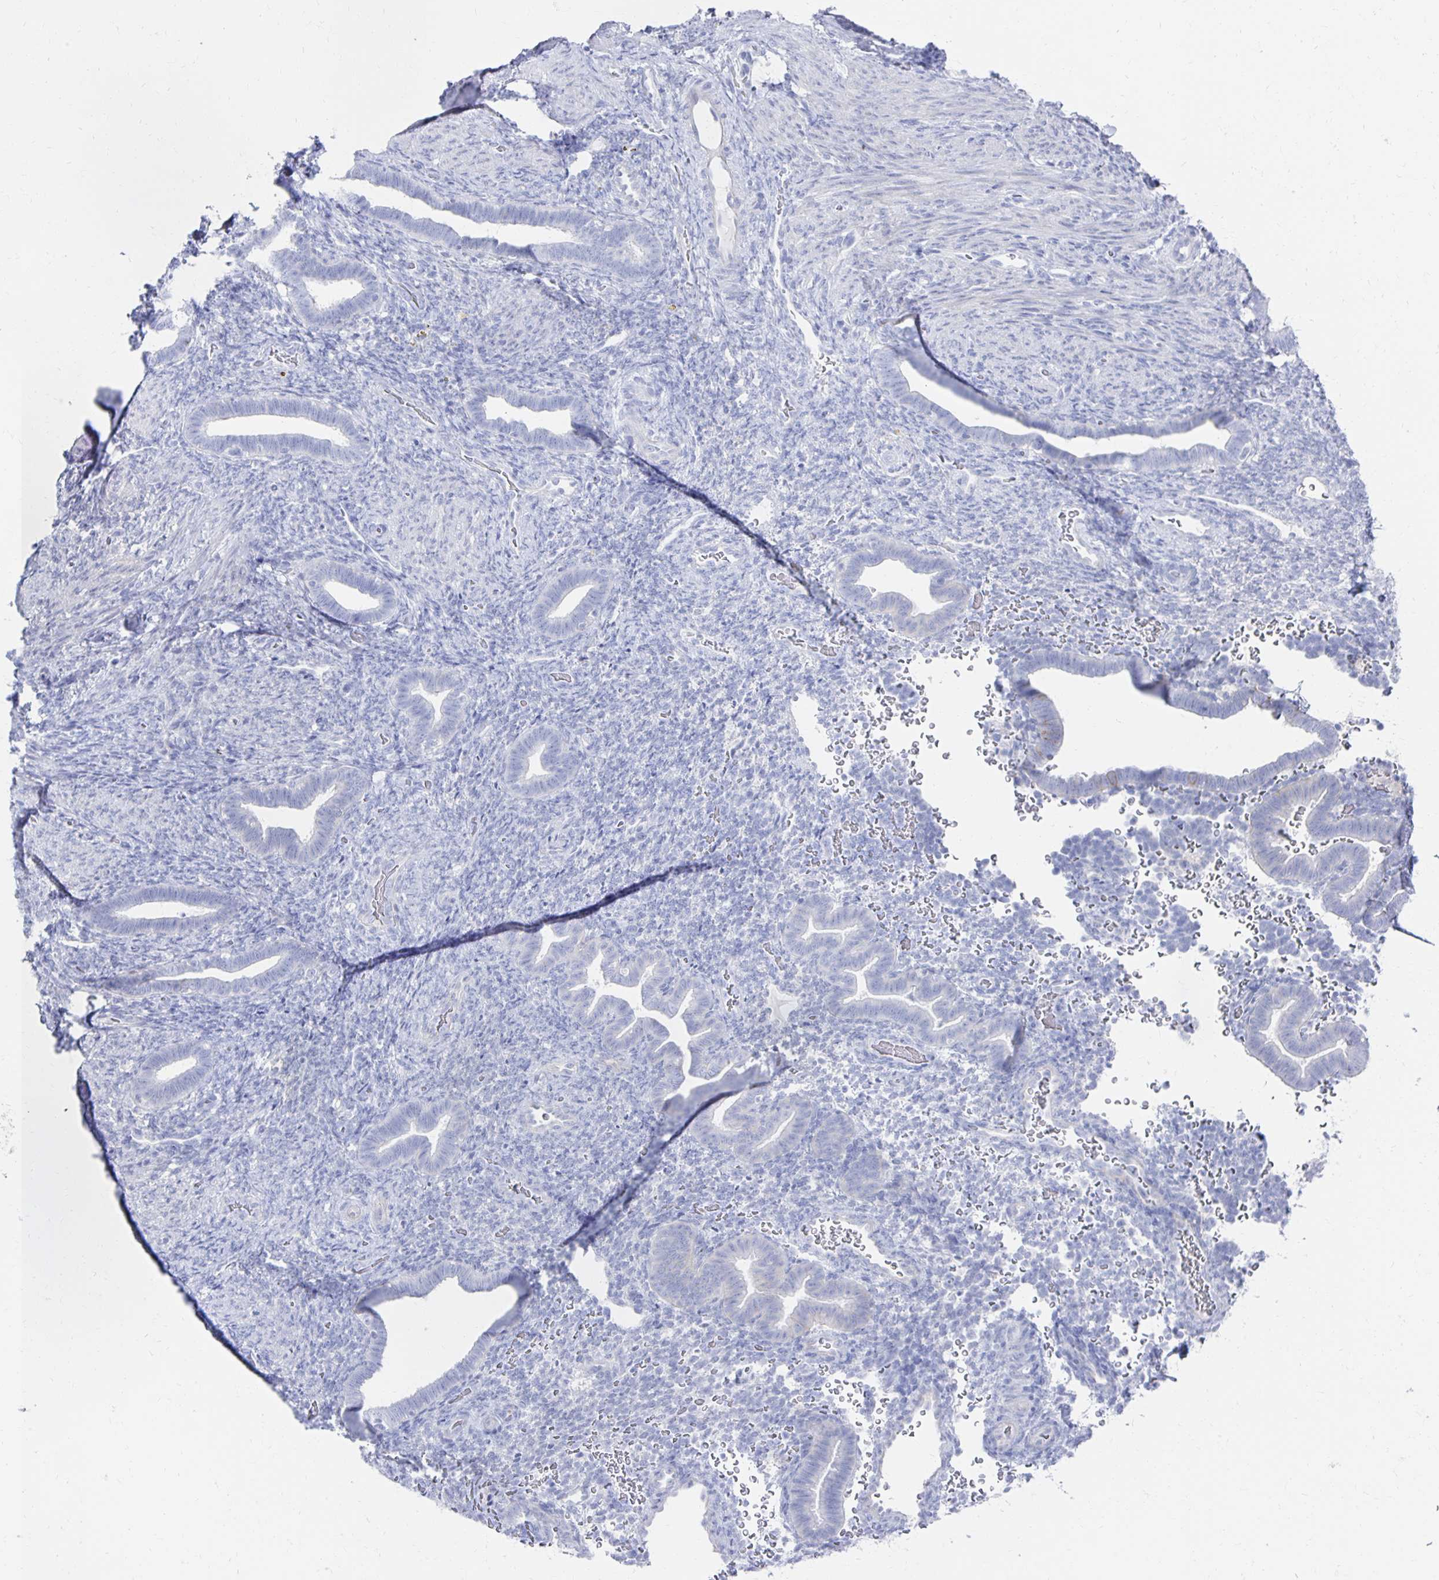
{"staining": {"intensity": "negative", "quantity": "none", "location": "none"}, "tissue": "endometrium", "cell_type": "Cells in endometrial stroma", "image_type": "normal", "snomed": [{"axis": "morphology", "description": "Normal tissue, NOS"}, {"axis": "topography", "description": "Endometrium"}], "caption": "This is an IHC image of unremarkable endometrium. There is no staining in cells in endometrial stroma.", "gene": "PRDM7", "patient": {"sex": "female", "age": 34}}